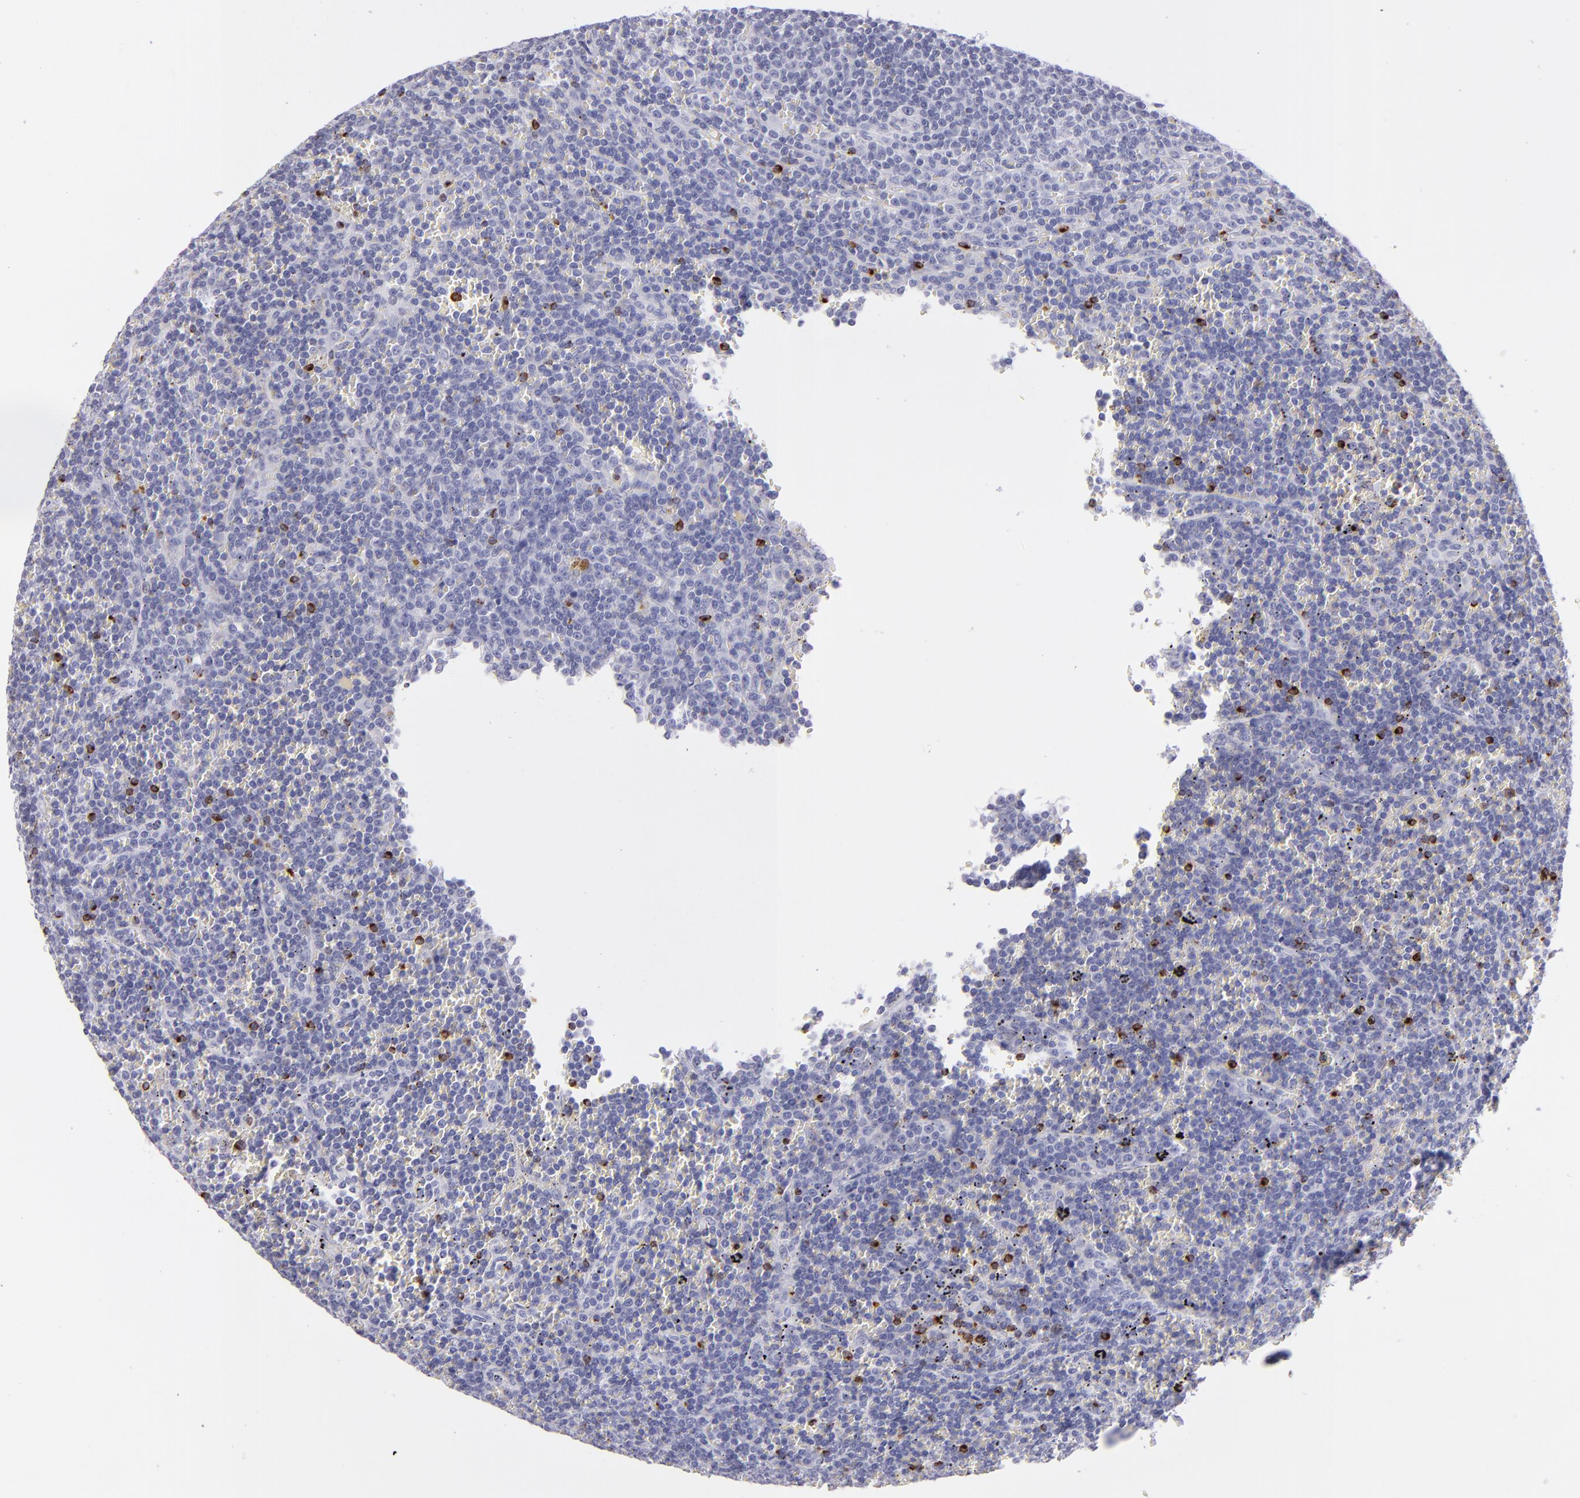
{"staining": {"intensity": "negative", "quantity": "none", "location": "none"}, "tissue": "lymphoma", "cell_type": "Tumor cells", "image_type": "cancer", "snomed": [{"axis": "morphology", "description": "Malignant lymphoma, non-Hodgkin's type, Low grade"}, {"axis": "topography", "description": "Spleen"}], "caption": "High magnification brightfield microscopy of low-grade malignant lymphoma, non-Hodgkin's type stained with DAB (3,3'-diaminobenzidine) (brown) and counterstained with hematoxylin (blue): tumor cells show no significant expression.", "gene": "PRF1", "patient": {"sex": "male", "age": 80}}